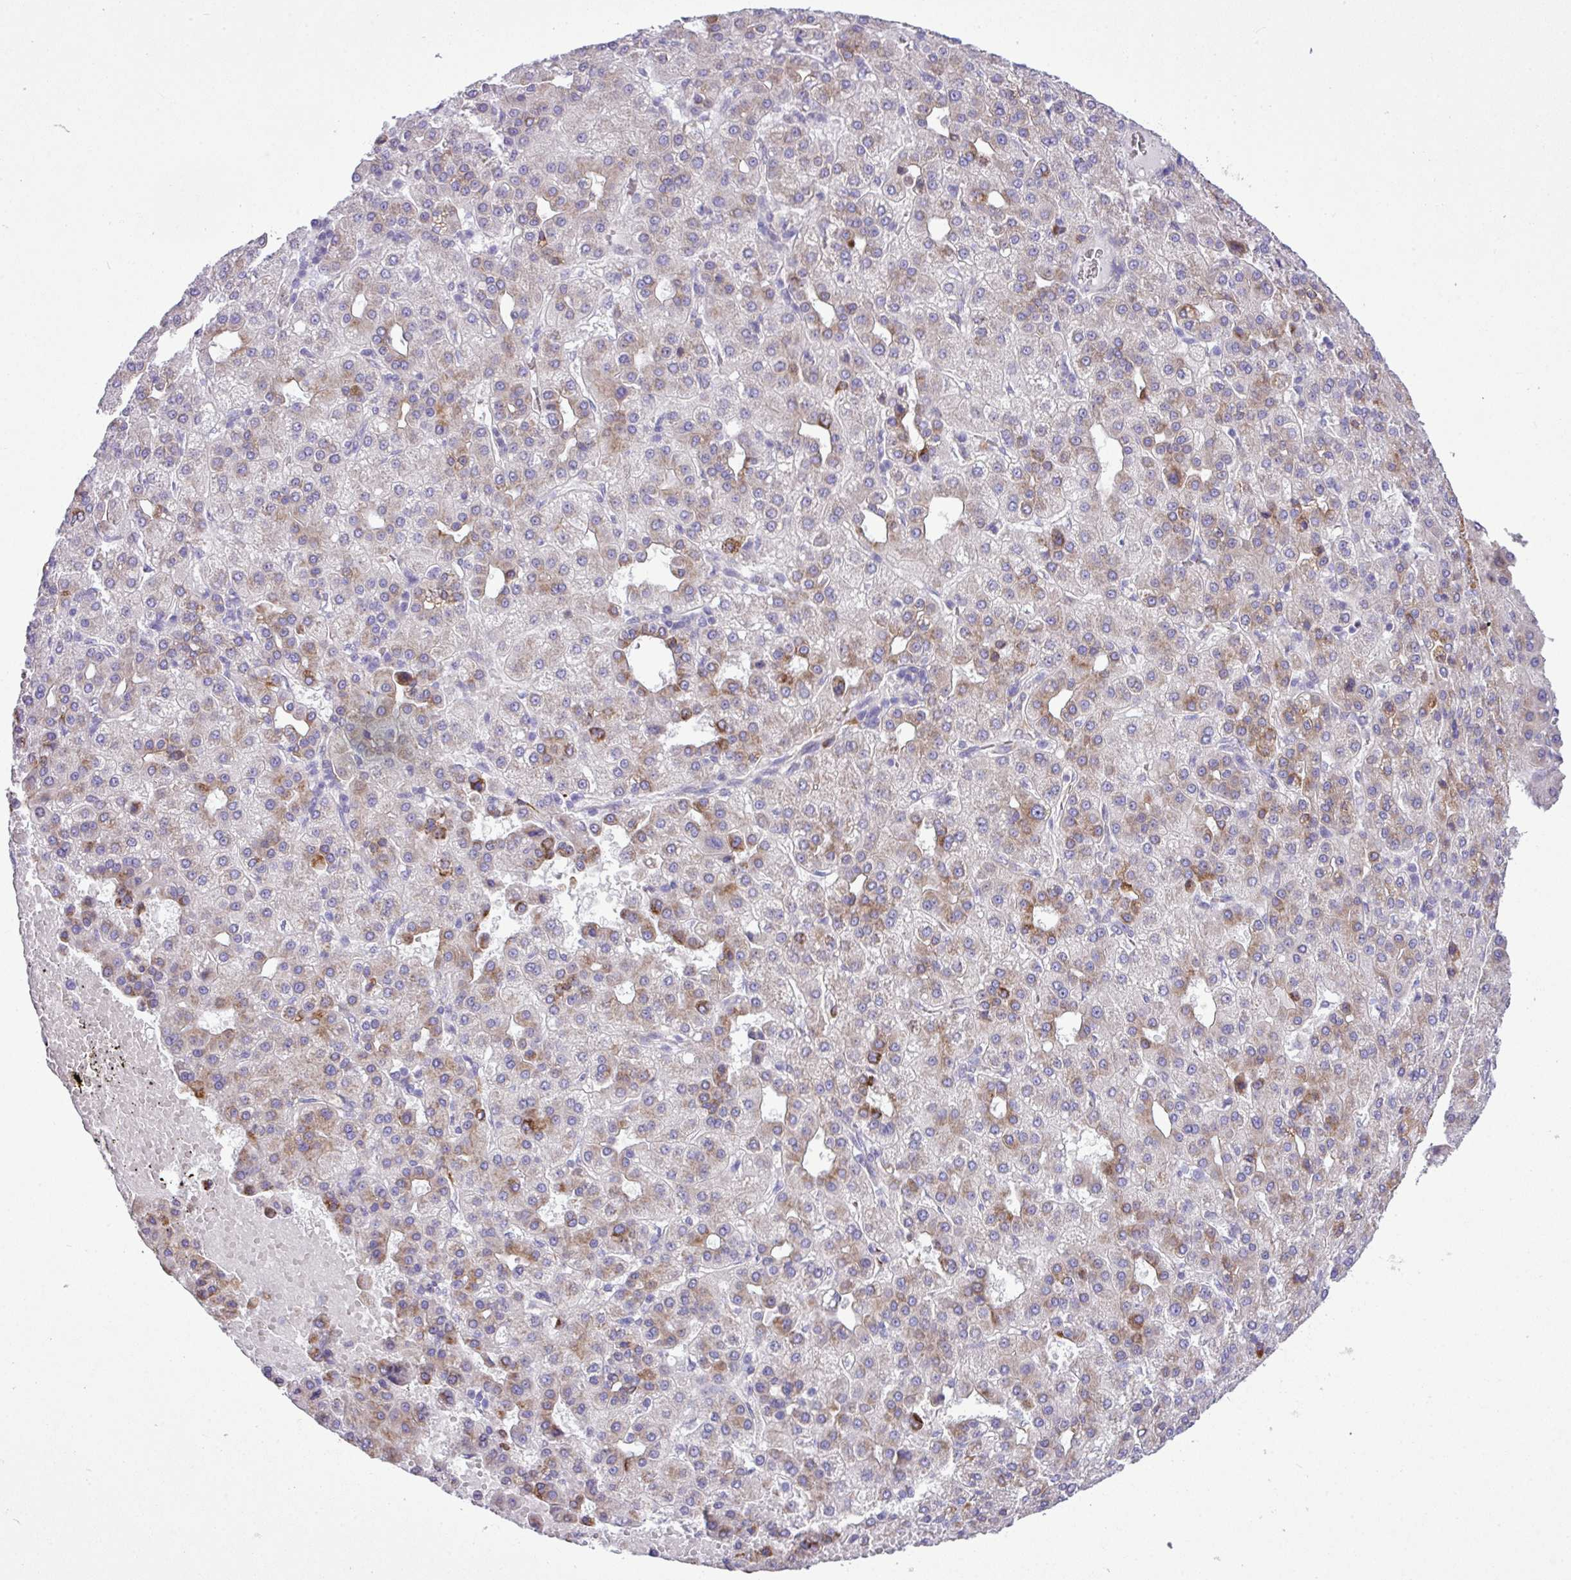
{"staining": {"intensity": "moderate", "quantity": "<25%", "location": "cytoplasmic/membranous"}, "tissue": "liver cancer", "cell_type": "Tumor cells", "image_type": "cancer", "snomed": [{"axis": "morphology", "description": "Carcinoma, Hepatocellular, NOS"}, {"axis": "topography", "description": "Liver"}], "caption": "Moderate cytoplasmic/membranous expression is identified in about <25% of tumor cells in liver cancer. (brown staining indicates protein expression, while blue staining denotes nuclei).", "gene": "CFAP97", "patient": {"sex": "male", "age": 65}}